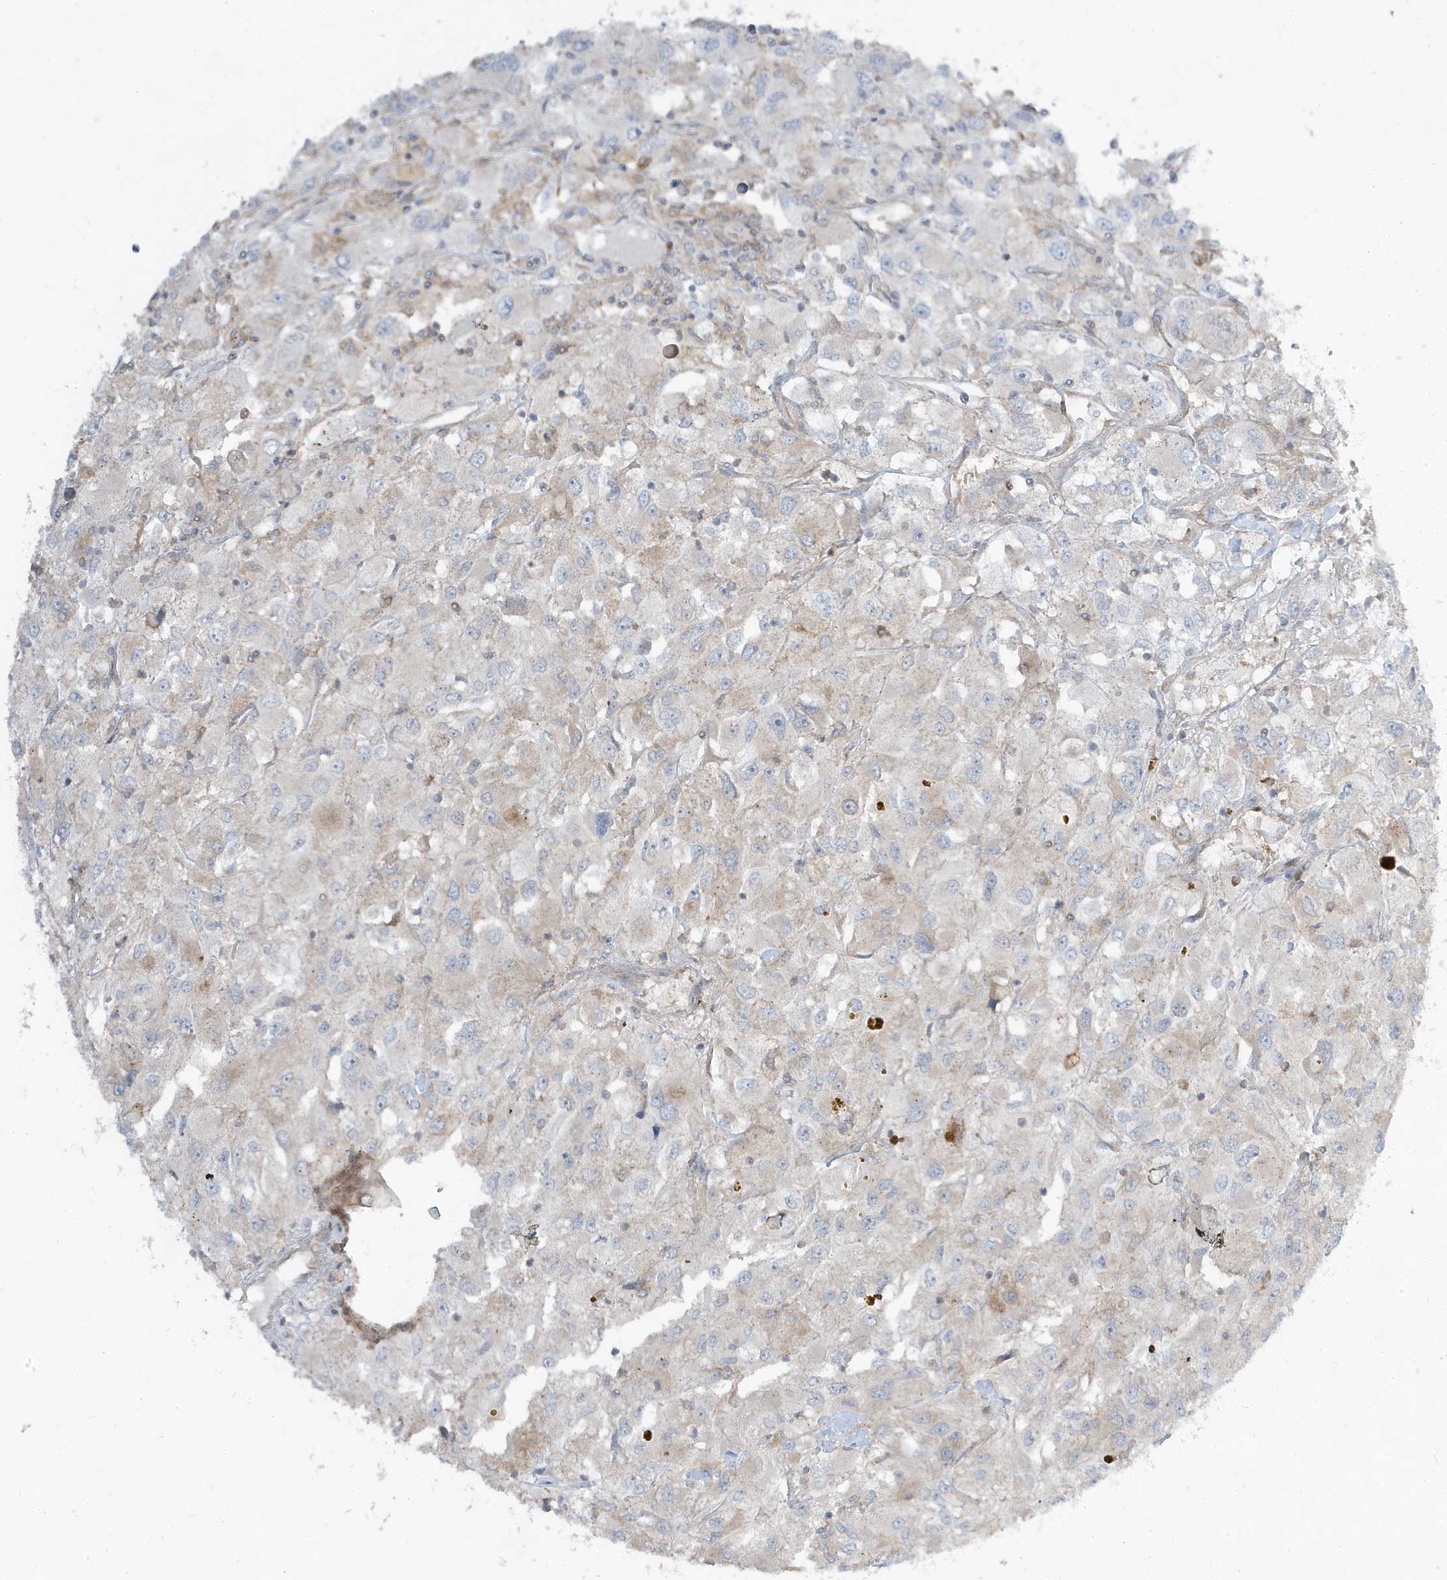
{"staining": {"intensity": "weak", "quantity": "<25%", "location": "cytoplasmic/membranous"}, "tissue": "renal cancer", "cell_type": "Tumor cells", "image_type": "cancer", "snomed": [{"axis": "morphology", "description": "Adenocarcinoma, NOS"}, {"axis": "topography", "description": "Kidney"}], "caption": "Immunohistochemical staining of human renal adenocarcinoma demonstrates no significant expression in tumor cells.", "gene": "STAM", "patient": {"sex": "female", "age": 52}}